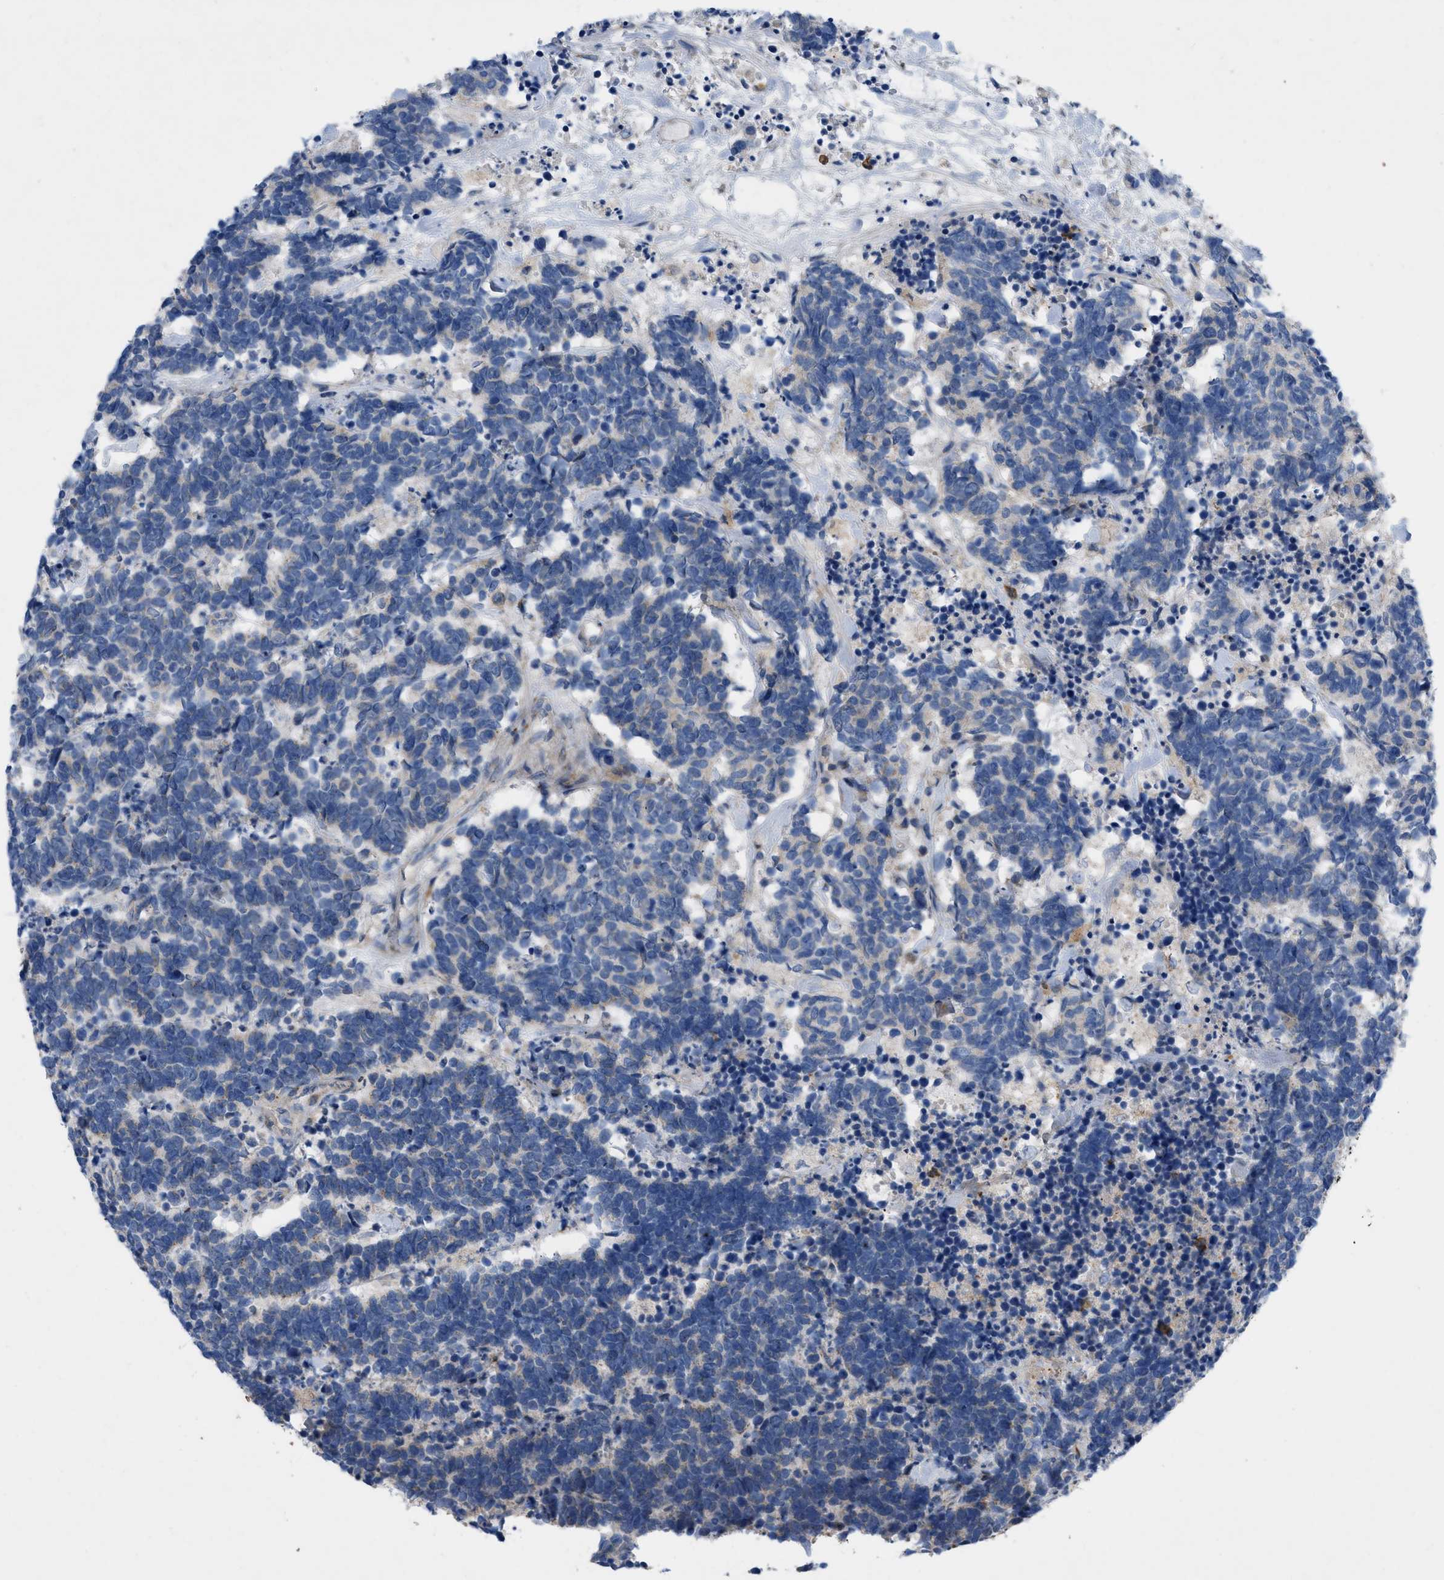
{"staining": {"intensity": "negative", "quantity": "none", "location": "none"}, "tissue": "carcinoid", "cell_type": "Tumor cells", "image_type": "cancer", "snomed": [{"axis": "morphology", "description": "Carcinoma, NOS"}, {"axis": "morphology", "description": "Carcinoid, malignant, NOS"}, {"axis": "topography", "description": "Urinary bladder"}], "caption": "Carcinoid was stained to show a protein in brown. There is no significant positivity in tumor cells. (DAB immunohistochemistry with hematoxylin counter stain).", "gene": "PLPPR5", "patient": {"sex": "male", "age": 57}}